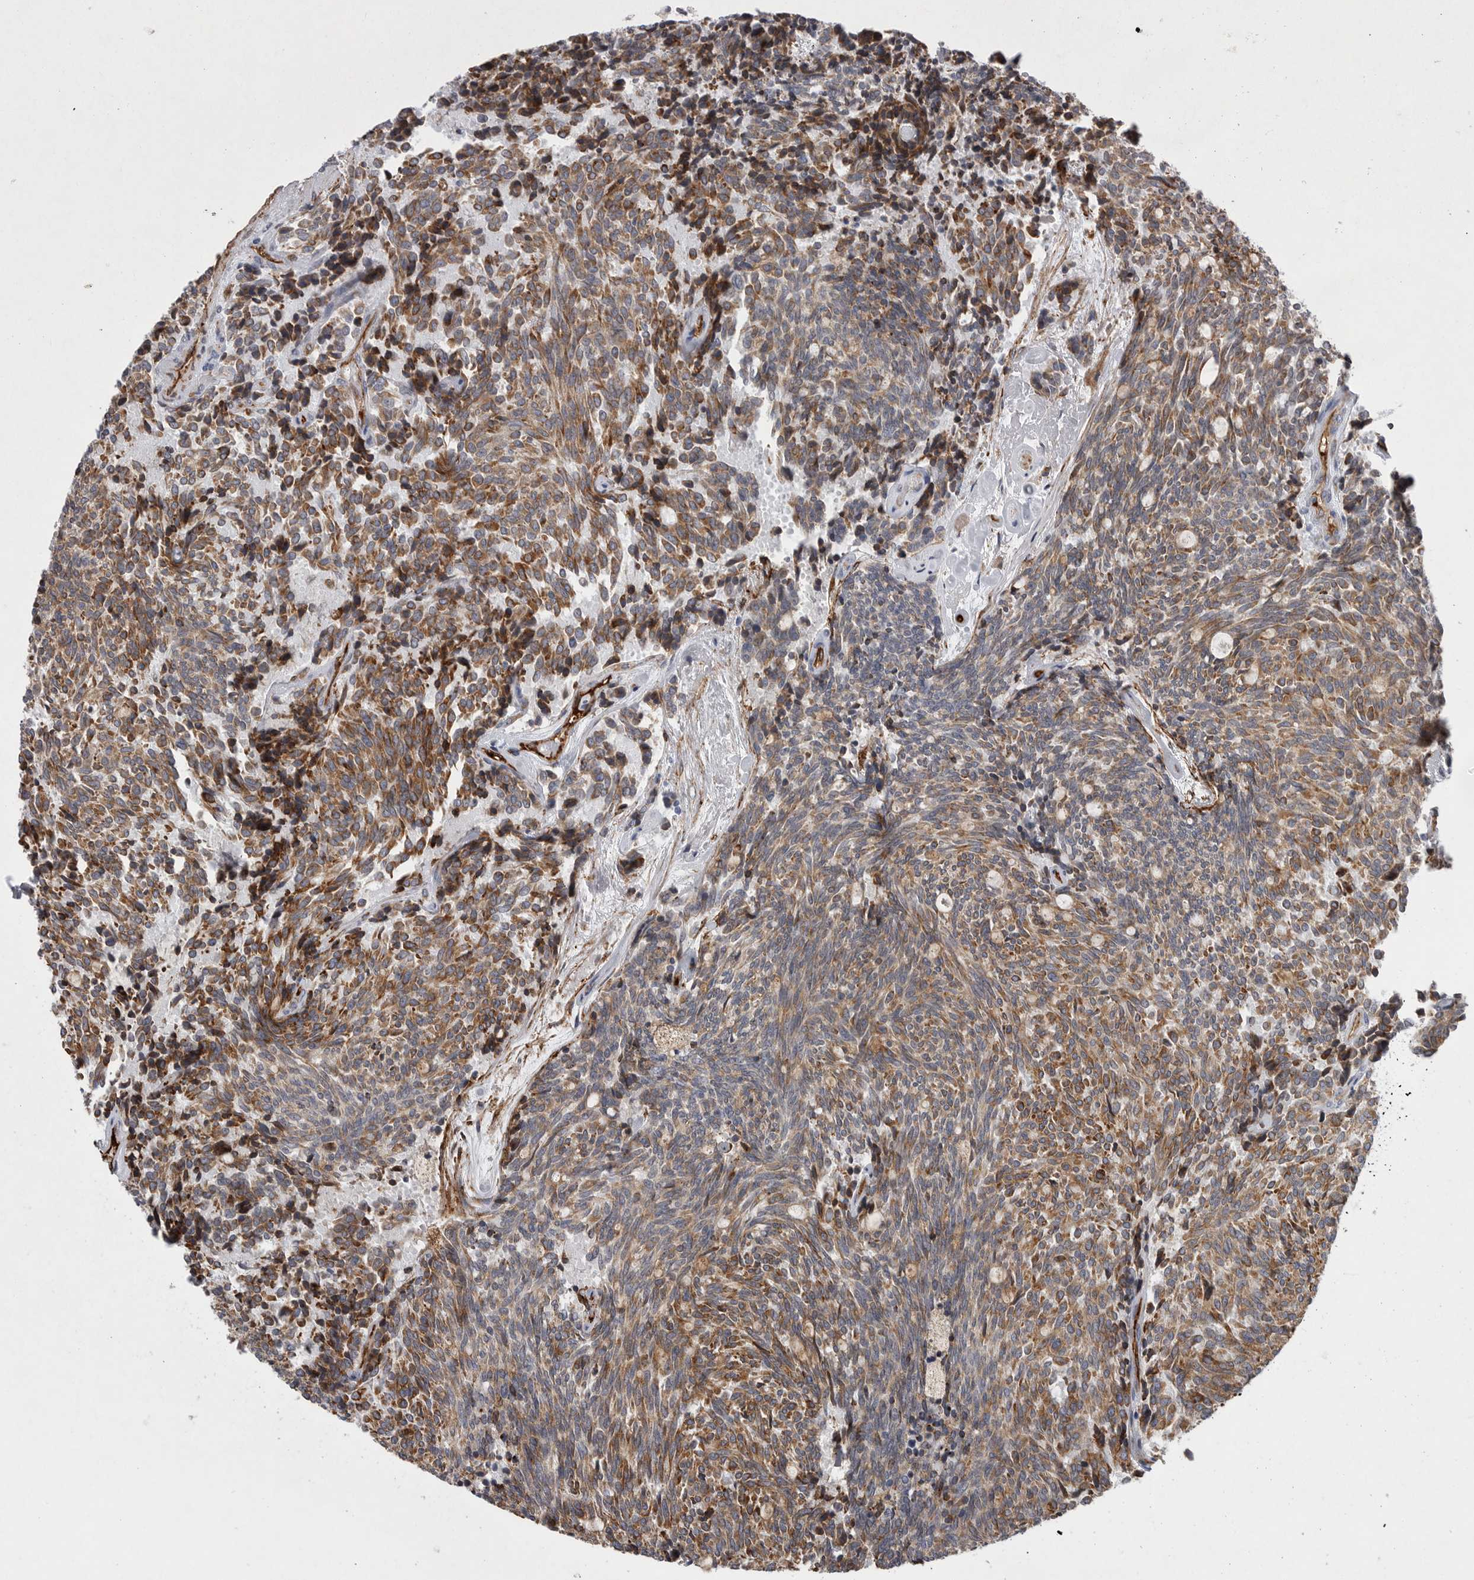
{"staining": {"intensity": "moderate", "quantity": ">75%", "location": "cytoplasmic/membranous"}, "tissue": "carcinoid", "cell_type": "Tumor cells", "image_type": "cancer", "snomed": [{"axis": "morphology", "description": "Carcinoid, malignant, NOS"}, {"axis": "topography", "description": "Pancreas"}], "caption": "Carcinoid tissue exhibits moderate cytoplasmic/membranous expression in approximately >75% of tumor cells", "gene": "MINPP1", "patient": {"sex": "female", "age": 54}}